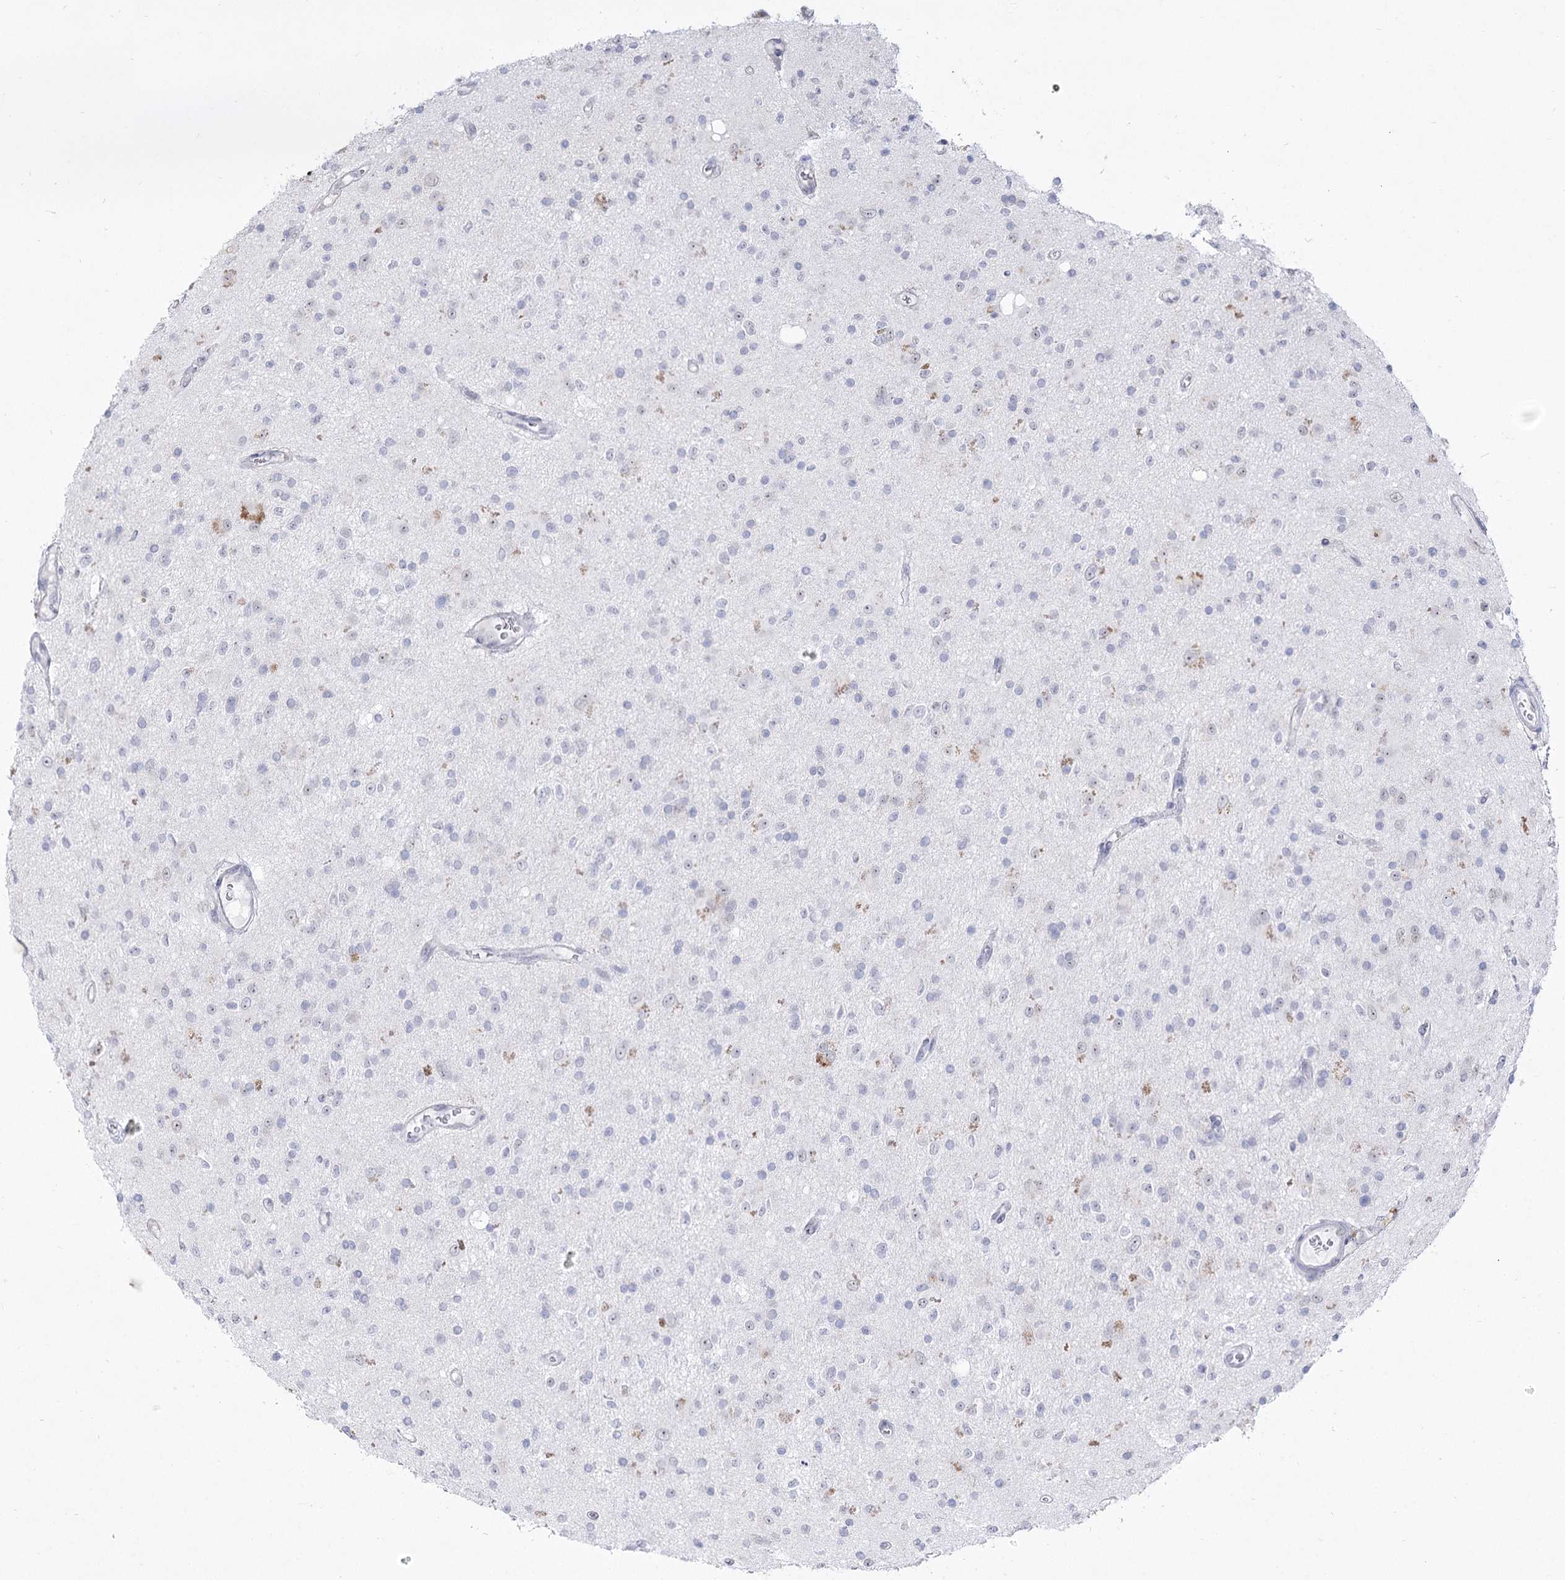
{"staining": {"intensity": "negative", "quantity": "none", "location": "none"}, "tissue": "glioma", "cell_type": "Tumor cells", "image_type": "cancer", "snomed": [{"axis": "morphology", "description": "Glioma, malignant, High grade"}, {"axis": "topography", "description": "Brain"}], "caption": "The image demonstrates no significant expression in tumor cells of glioma. (Immunohistochemistry, brightfield microscopy, high magnification).", "gene": "DDX50", "patient": {"sex": "male", "age": 34}}